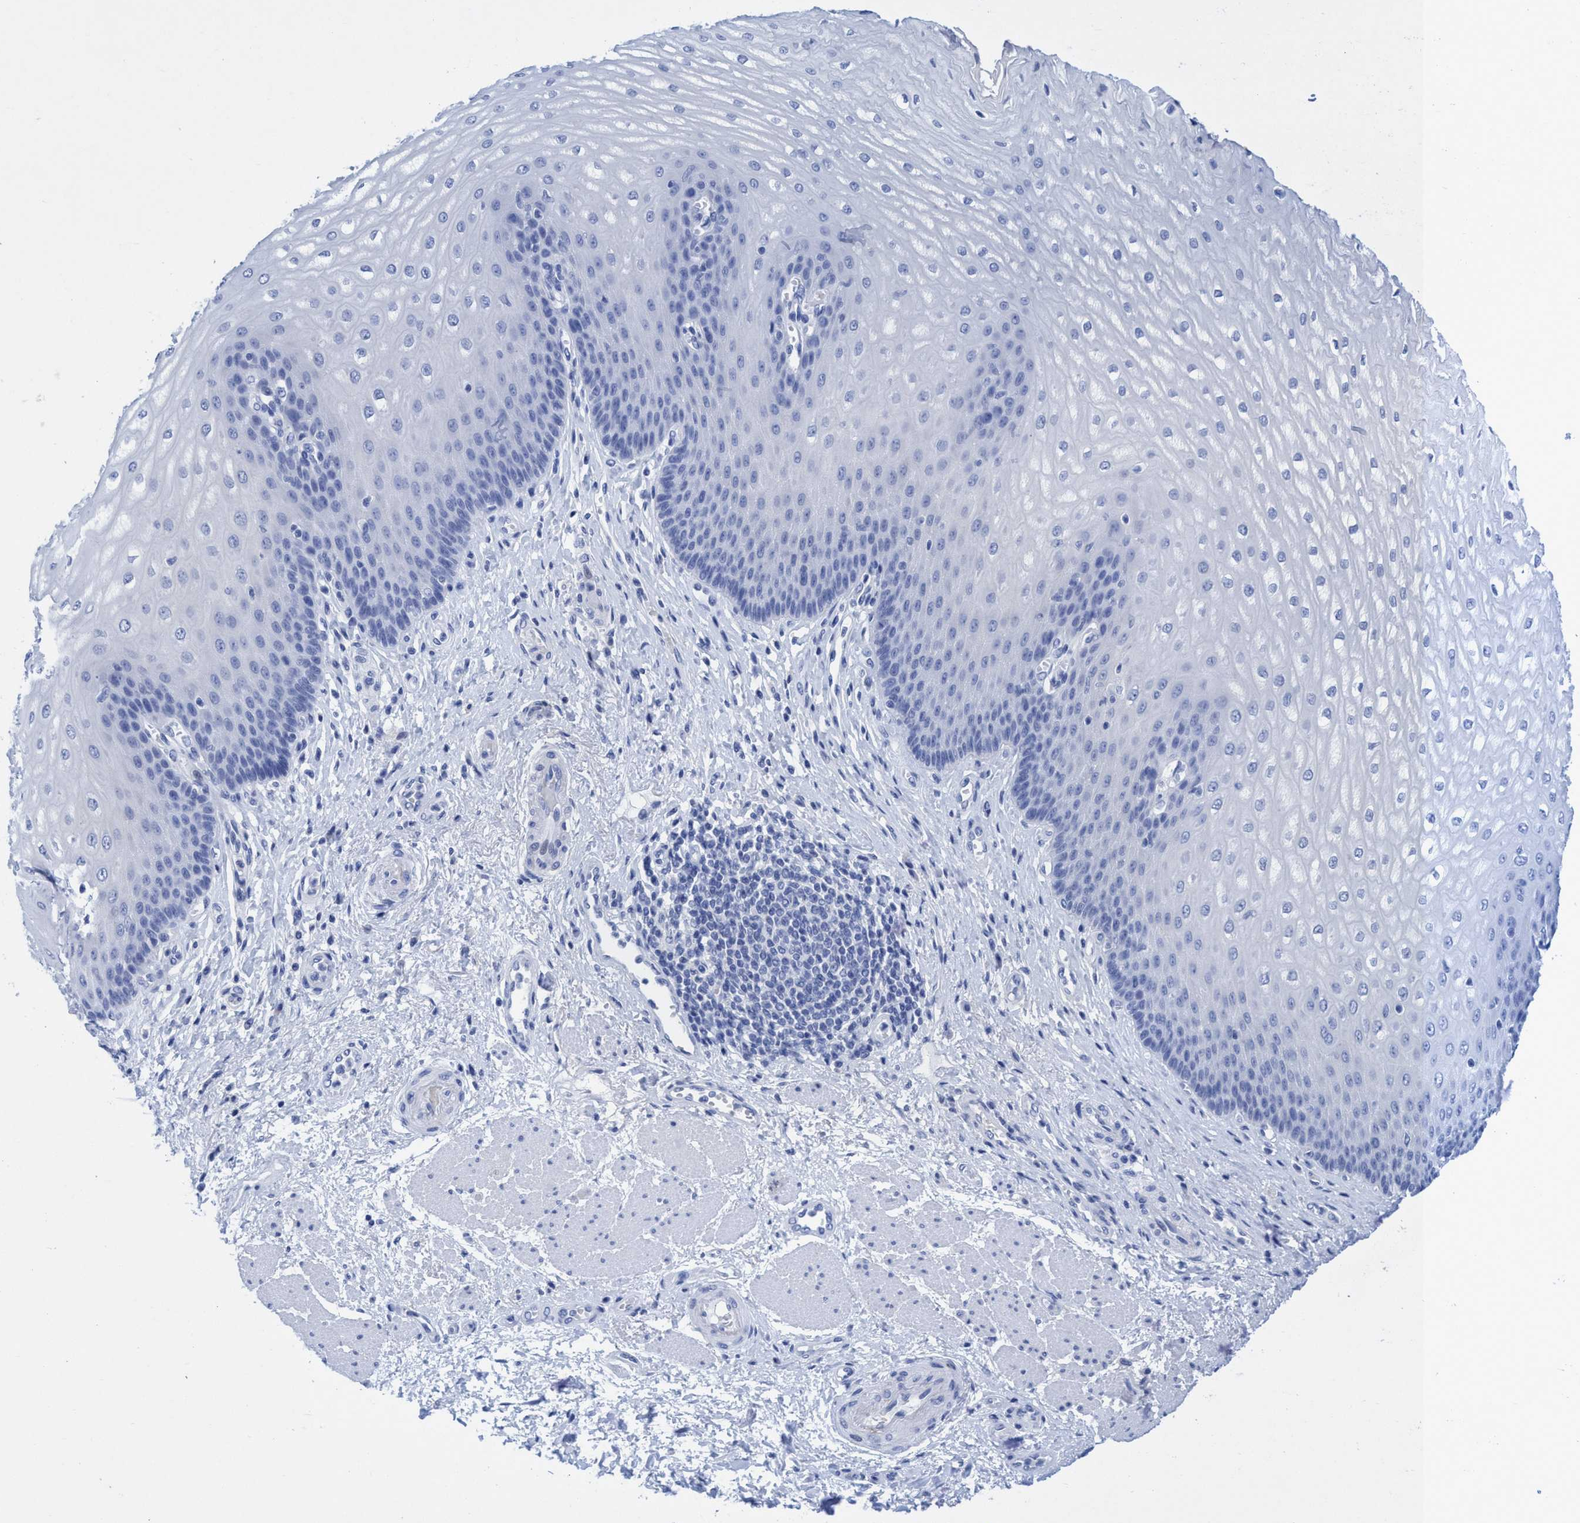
{"staining": {"intensity": "negative", "quantity": "none", "location": "none"}, "tissue": "esophagus", "cell_type": "Squamous epithelial cells", "image_type": "normal", "snomed": [{"axis": "morphology", "description": "Normal tissue, NOS"}, {"axis": "topography", "description": "Esophagus"}], "caption": "Squamous epithelial cells are negative for protein expression in normal human esophagus. The staining was performed using DAB to visualize the protein expression in brown, while the nuclei were stained in blue with hematoxylin (Magnification: 20x).", "gene": "PLPPR1", "patient": {"sex": "male", "age": 54}}